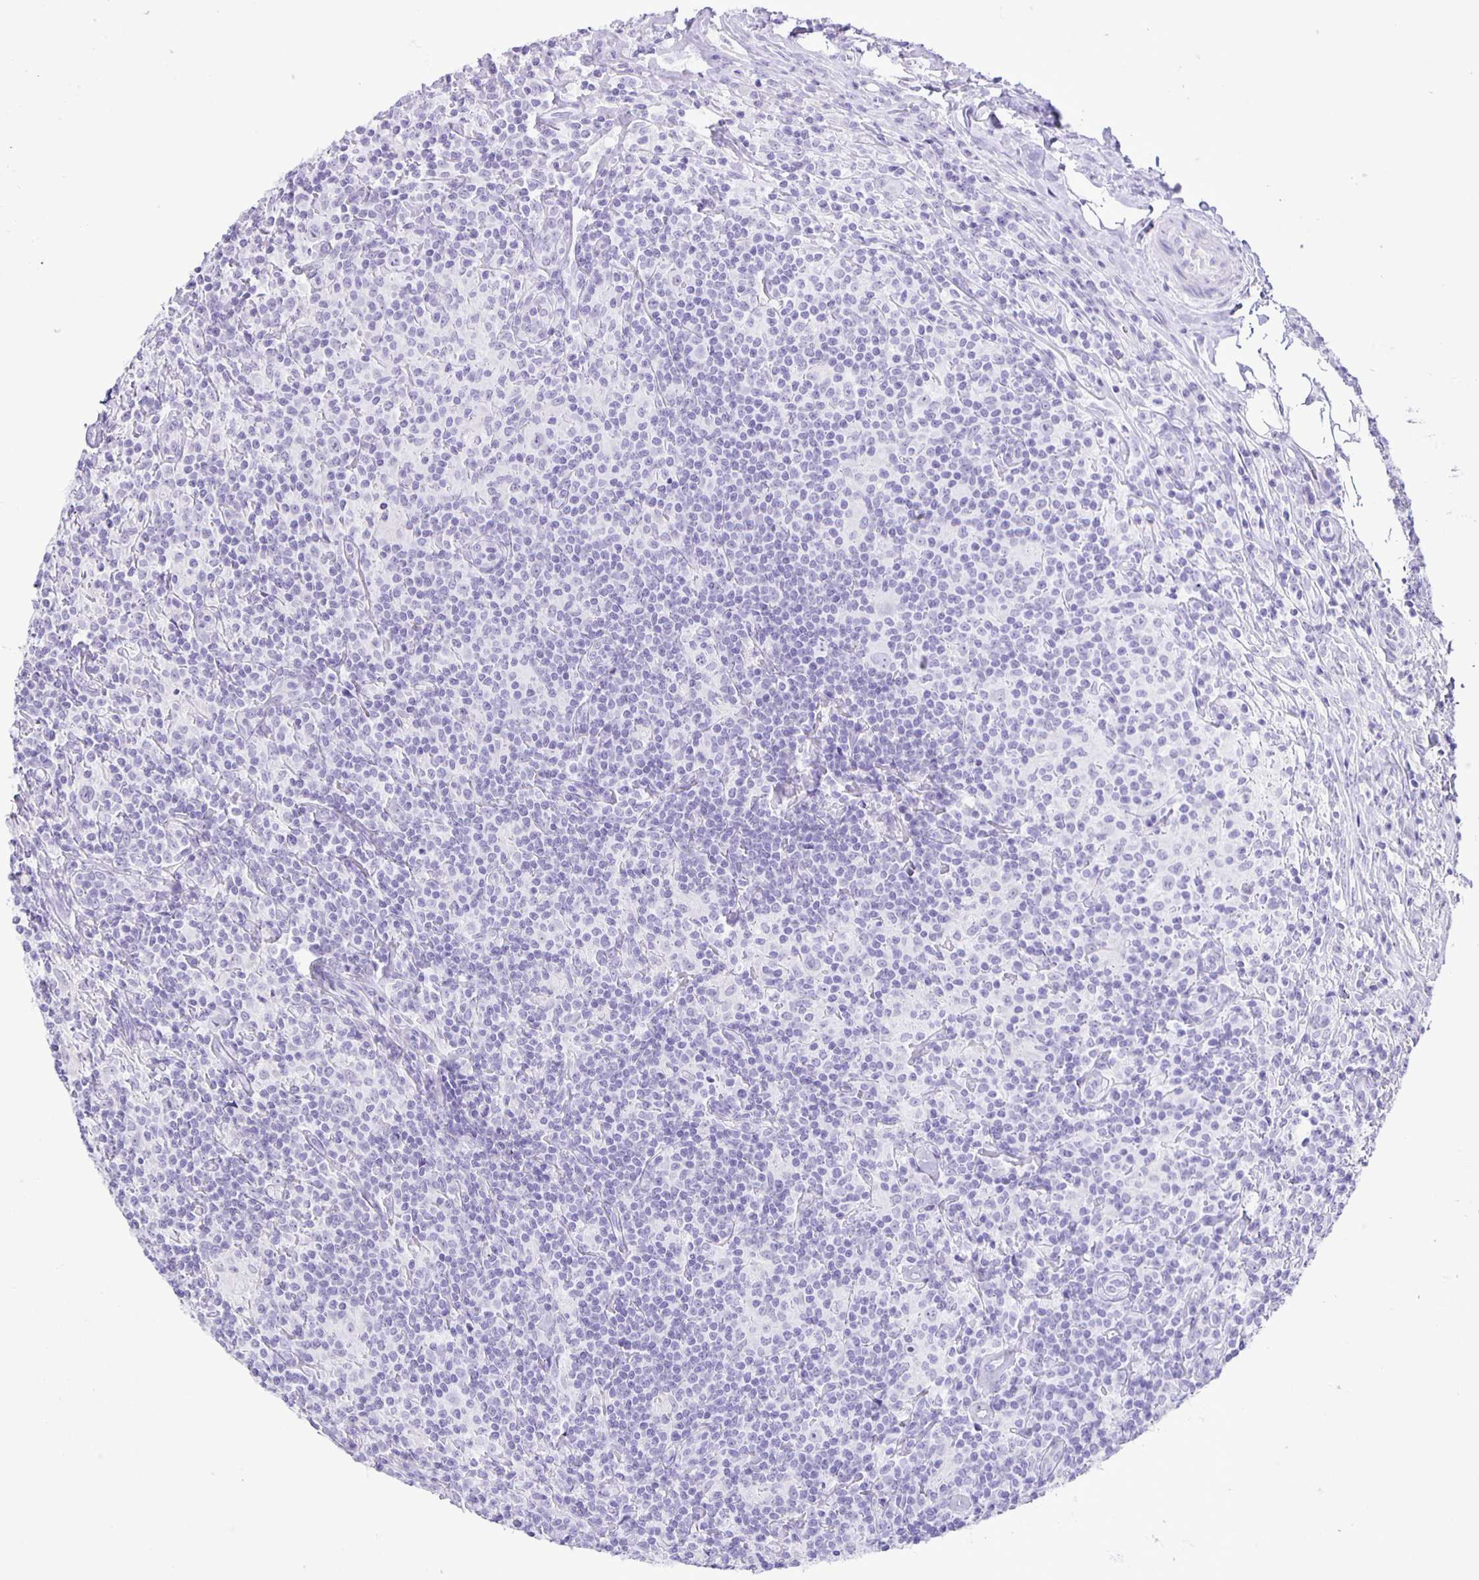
{"staining": {"intensity": "negative", "quantity": "none", "location": "none"}, "tissue": "lymphoma", "cell_type": "Tumor cells", "image_type": "cancer", "snomed": [{"axis": "morphology", "description": "Hodgkin's disease, NOS"}, {"axis": "morphology", "description": "Hodgkin's lymphoma, nodular sclerosis"}, {"axis": "topography", "description": "Lymph node"}], "caption": "High magnification brightfield microscopy of Hodgkin's lymphoma, nodular sclerosis stained with DAB (brown) and counterstained with hematoxylin (blue): tumor cells show no significant positivity.", "gene": "EZHIP", "patient": {"sex": "female", "age": 10}}